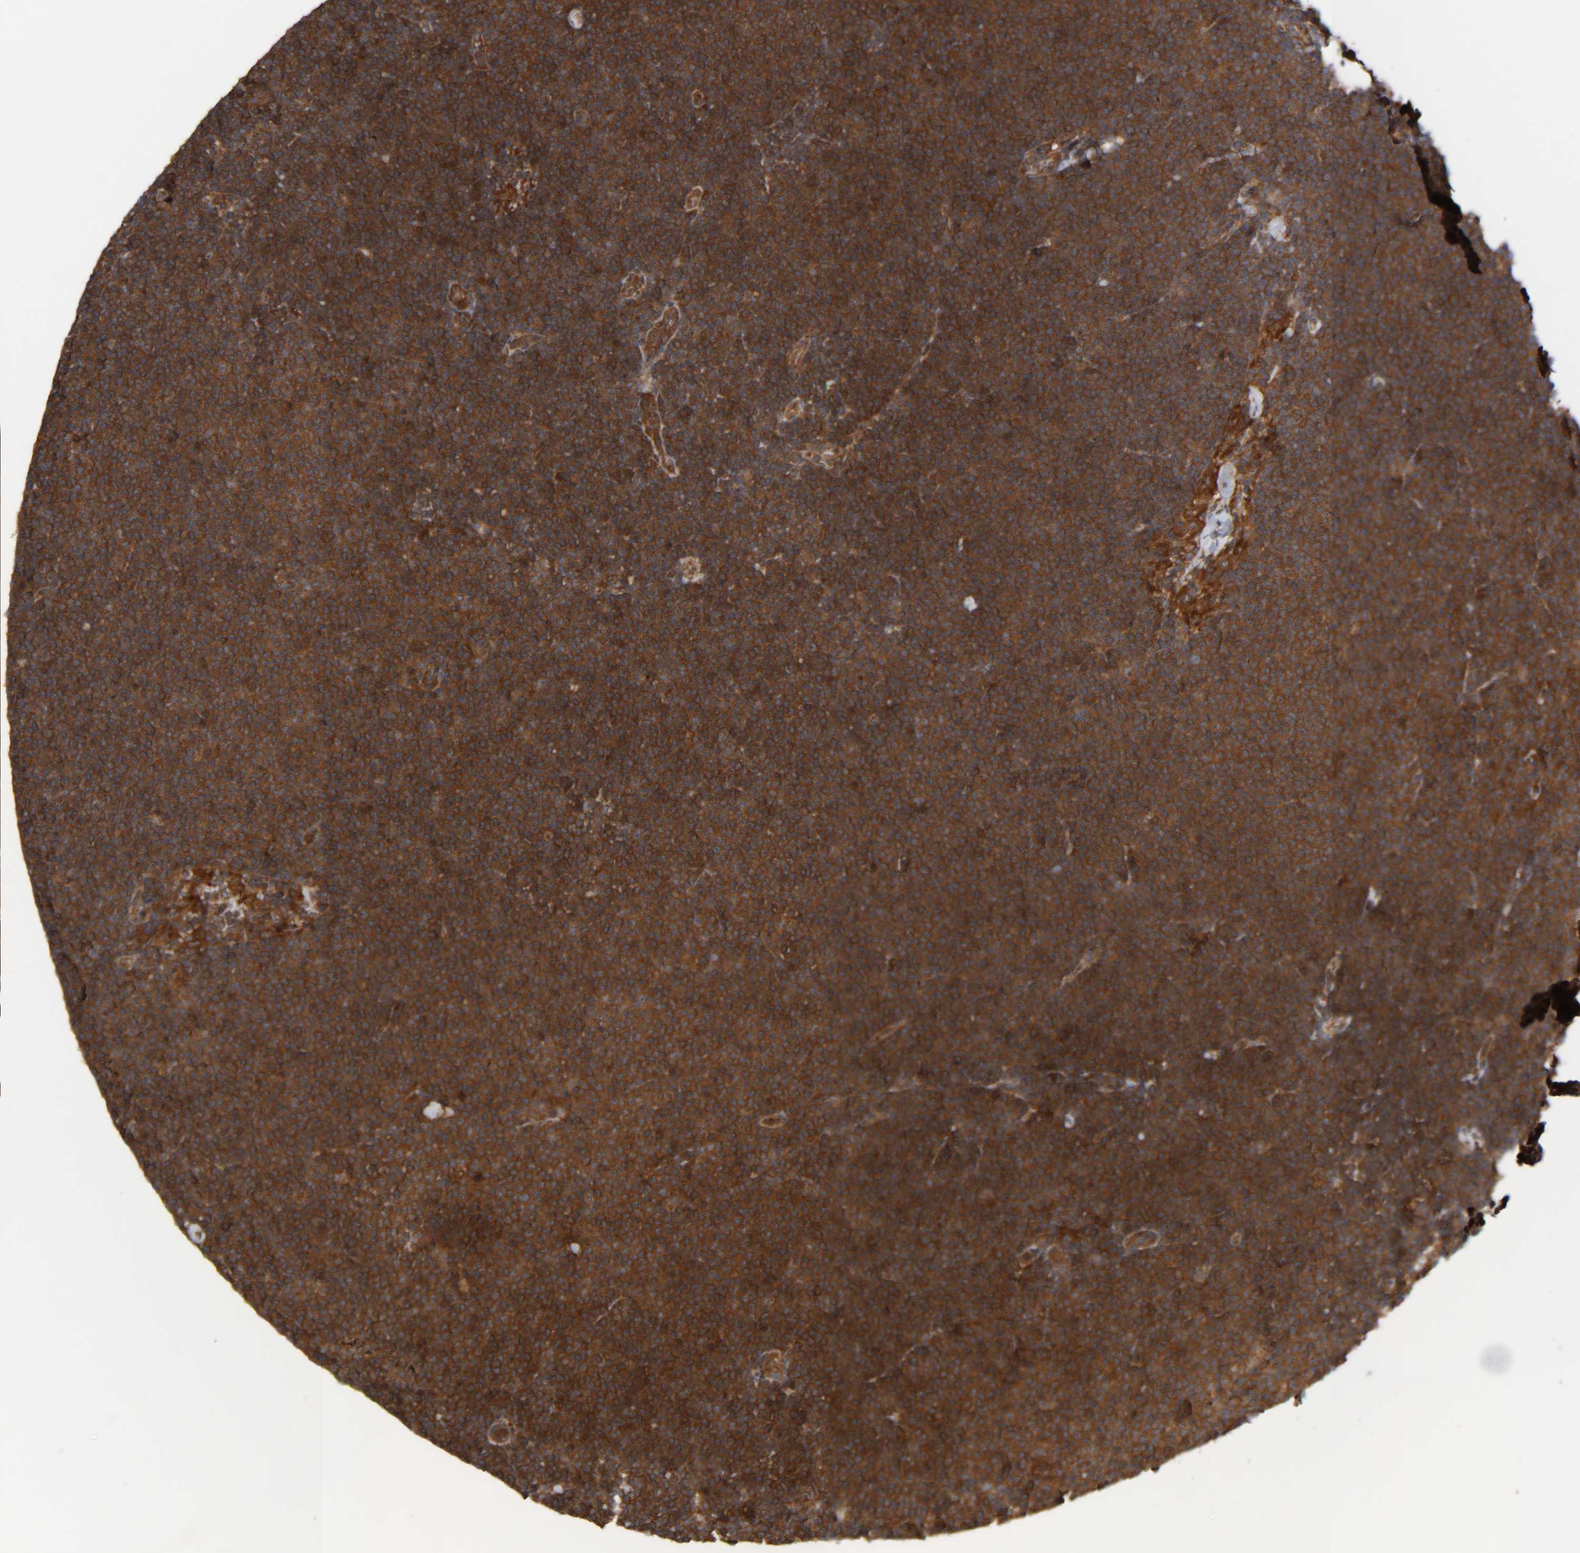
{"staining": {"intensity": "strong", "quantity": ">75%", "location": "cytoplasmic/membranous"}, "tissue": "lymphoma", "cell_type": "Tumor cells", "image_type": "cancer", "snomed": [{"axis": "morphology", "description": "Malignant lymphoma, non-Hodgkin's type, Low grade"}, {"axis": "topography", "description": "Lymph node"}], "caption": "Low-grade malignant lymphoma, non-Hodgkin's type was stained to show a protein in brown. There is high levels of strong cytoplasmic/membranous expression in approximately >75% of tumor cells.", "gene": "CCDC57", "patient": {"sex": "female", "age": 53}}